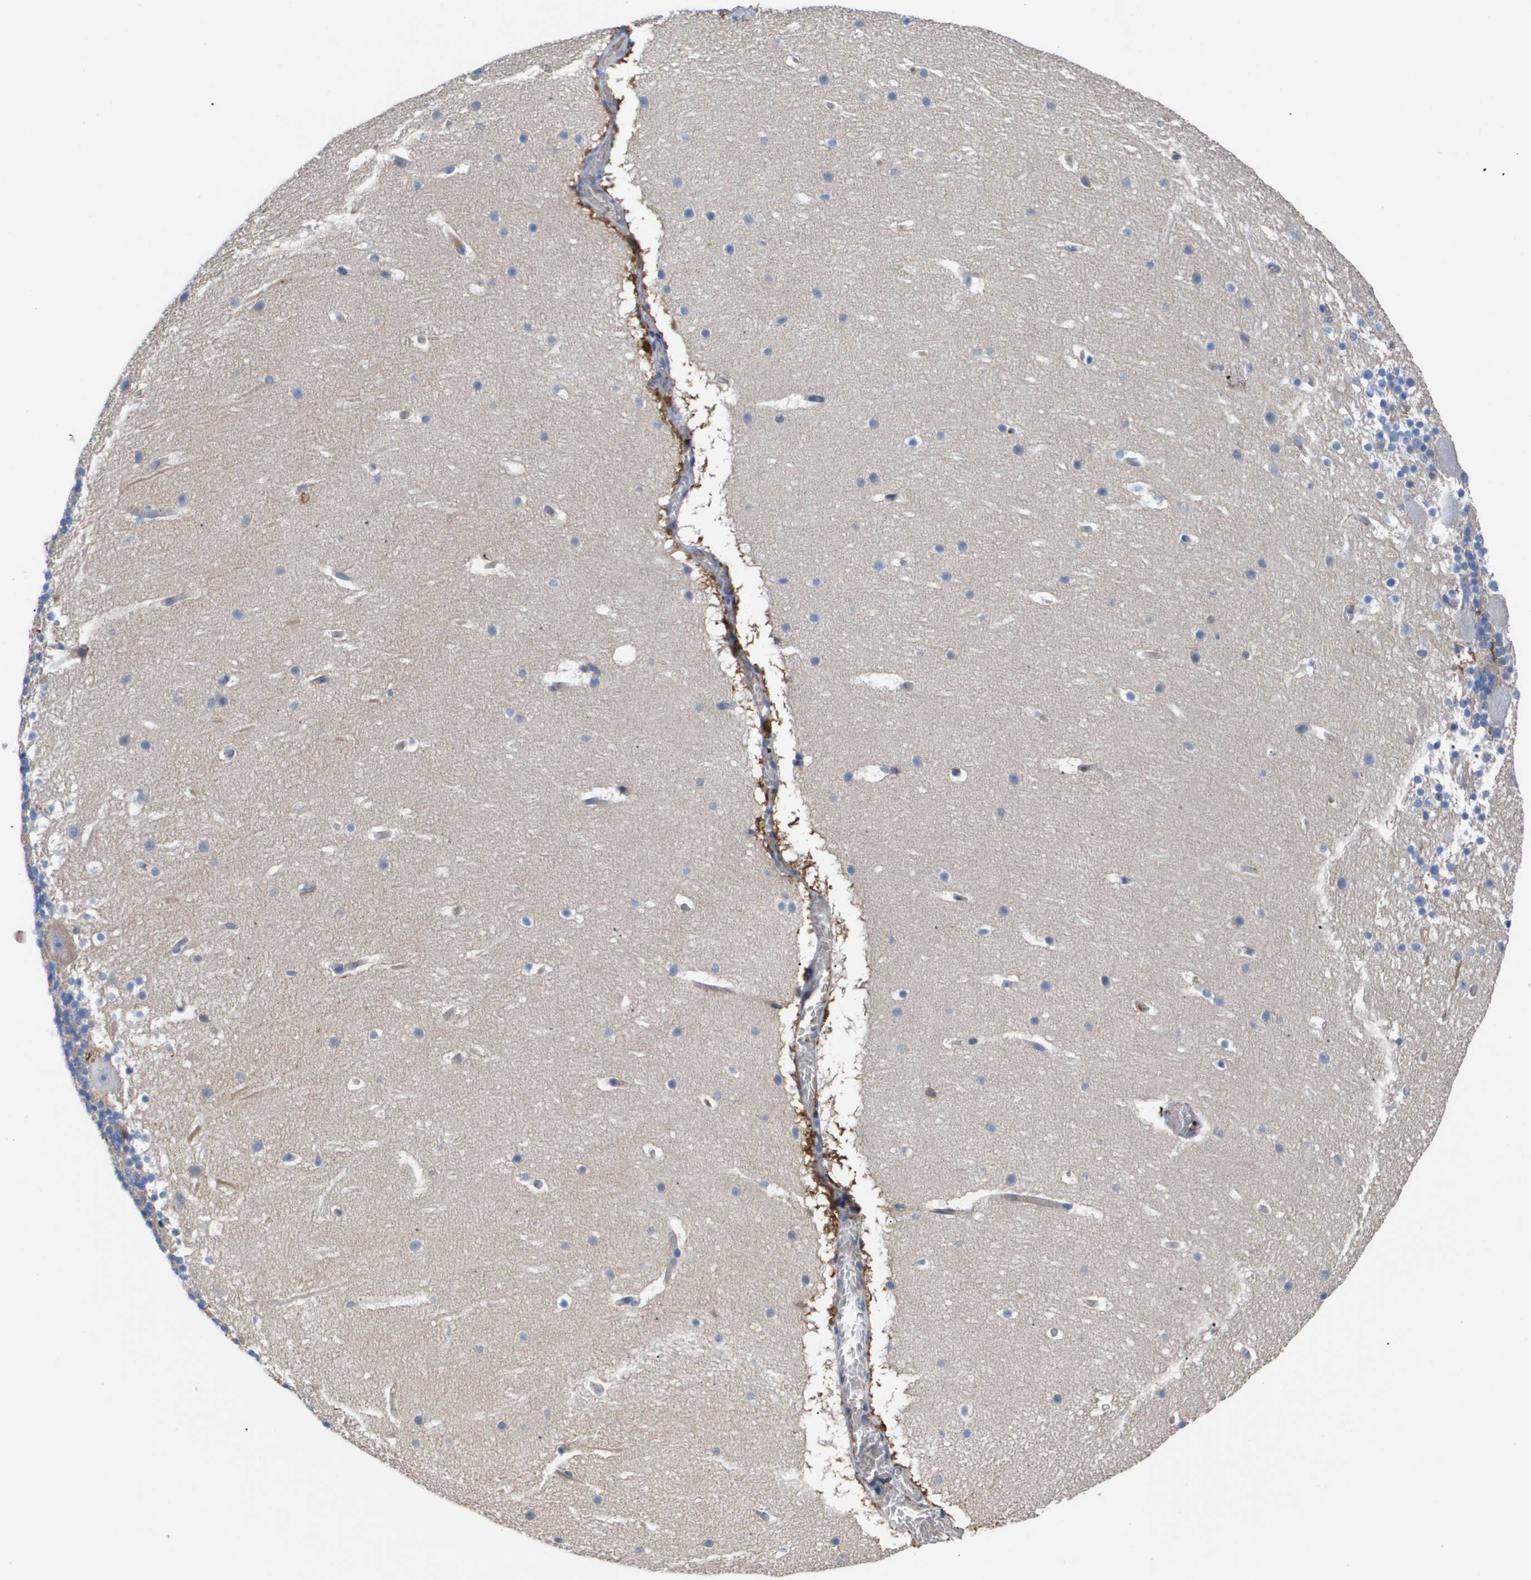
{"staining": {"intensity": "negative", "quantity": "none", "location": "none"}, "tissue": "cerebellum", "cell_type": "Cells in granular layer", "image_type": "normal", "snomed": [{"axis": "morphology", "description": "Normal tissue, NOS"}, {"axis": "topography", "description": "Cerebellum"}], "caption": "IHC micrograph of benign cerebellum: cerebellum stained with DAB exhibits no significant protein staining in cells in granular layer. Brightfield microscopy of IHC stained with DAB (3,3'-diaminobenzidine) (brown) and hematoxylin (blue), captured at high magnification.", "gene": "SERPINA6", "patient": {"sex": "male", "age": 45}}